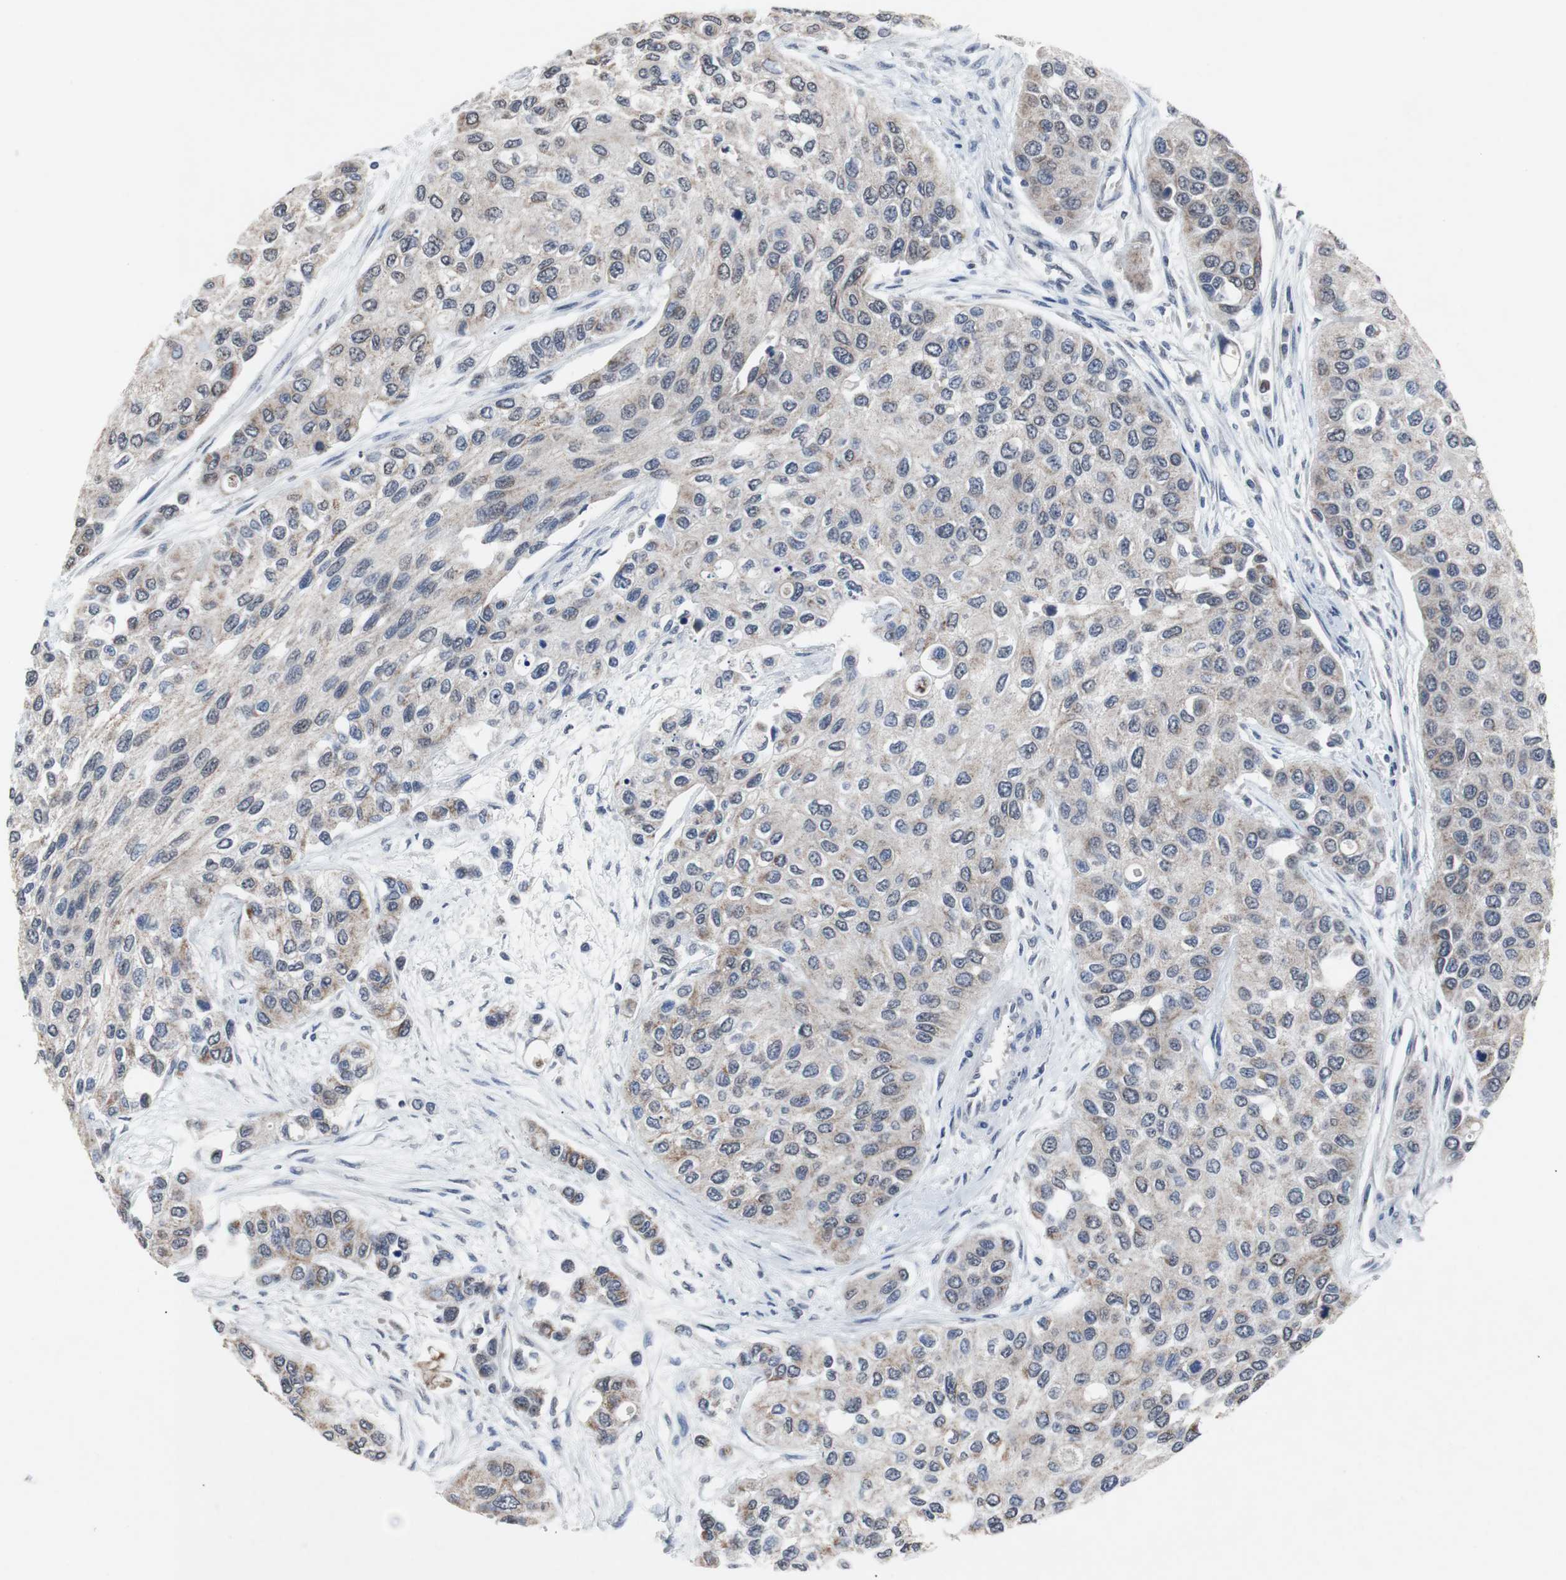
{"staining": {"intensity": "weak", "quantity": "25%-75%", "location": "cytoplasmic/membranous"}, "tissue": "urothelial cancer", "cell_type": "Tumor cells", "image_type": "cancer", "snomed": [{"axis": "morphology", "description": "Urothelial carcinoma, High grade"}, {"axis": "topography", "description": "Urinary bladder"}], "caption": "High-power microscopy captured an IHC photomicrograph of urothelial carcinoma (high-grade), revealing weak cytoplasmic/membranous positivity in approximately 25%-75% of tumor cells.", "gene": "RBM47", "patient": {"sex": "female", "age": 56}}